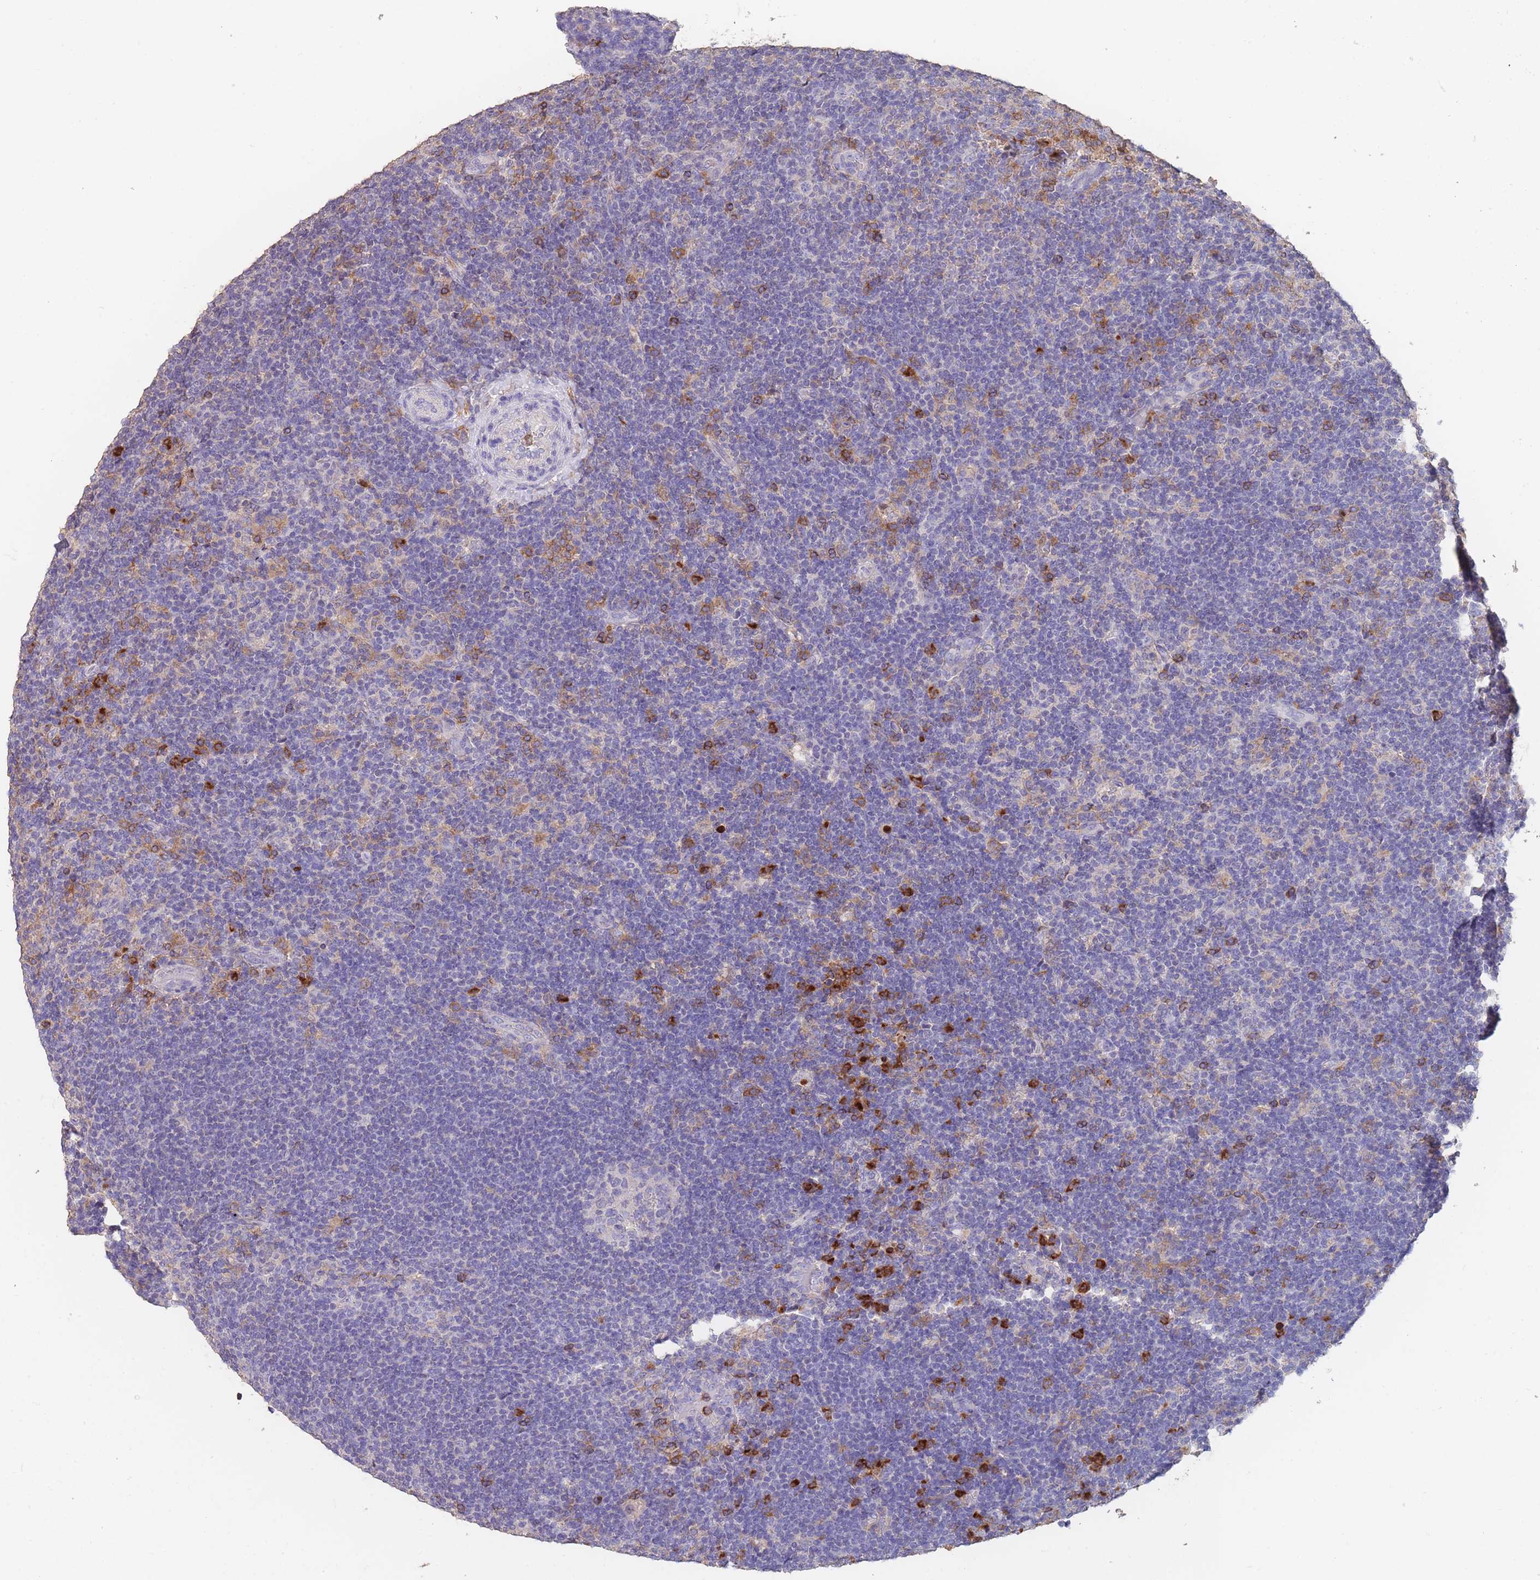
{"staining": {"intensity": "negative", "quantity": "none", "location": "none"}, "tissue": "lymphoma", "cell_type": "Tumor cells", "image_type": "cancer", "snomed": [{"axis": "morphology", "description": "Hodgkin's disease, NOS"}, {"axis": "topography", "description": "Lymph node"}], "caption": "DAB (3,3'-diaminobenzidine) immunohistochemical staining of lymphoma displays no significant expression in tumor cells. Brightfield microscopy of IHC stained with DAB (brown) and hematoxylin (blue), captured at high magnification.", "gene": "CLEC12A", "patient": {"sex": "female", "age": 57}}